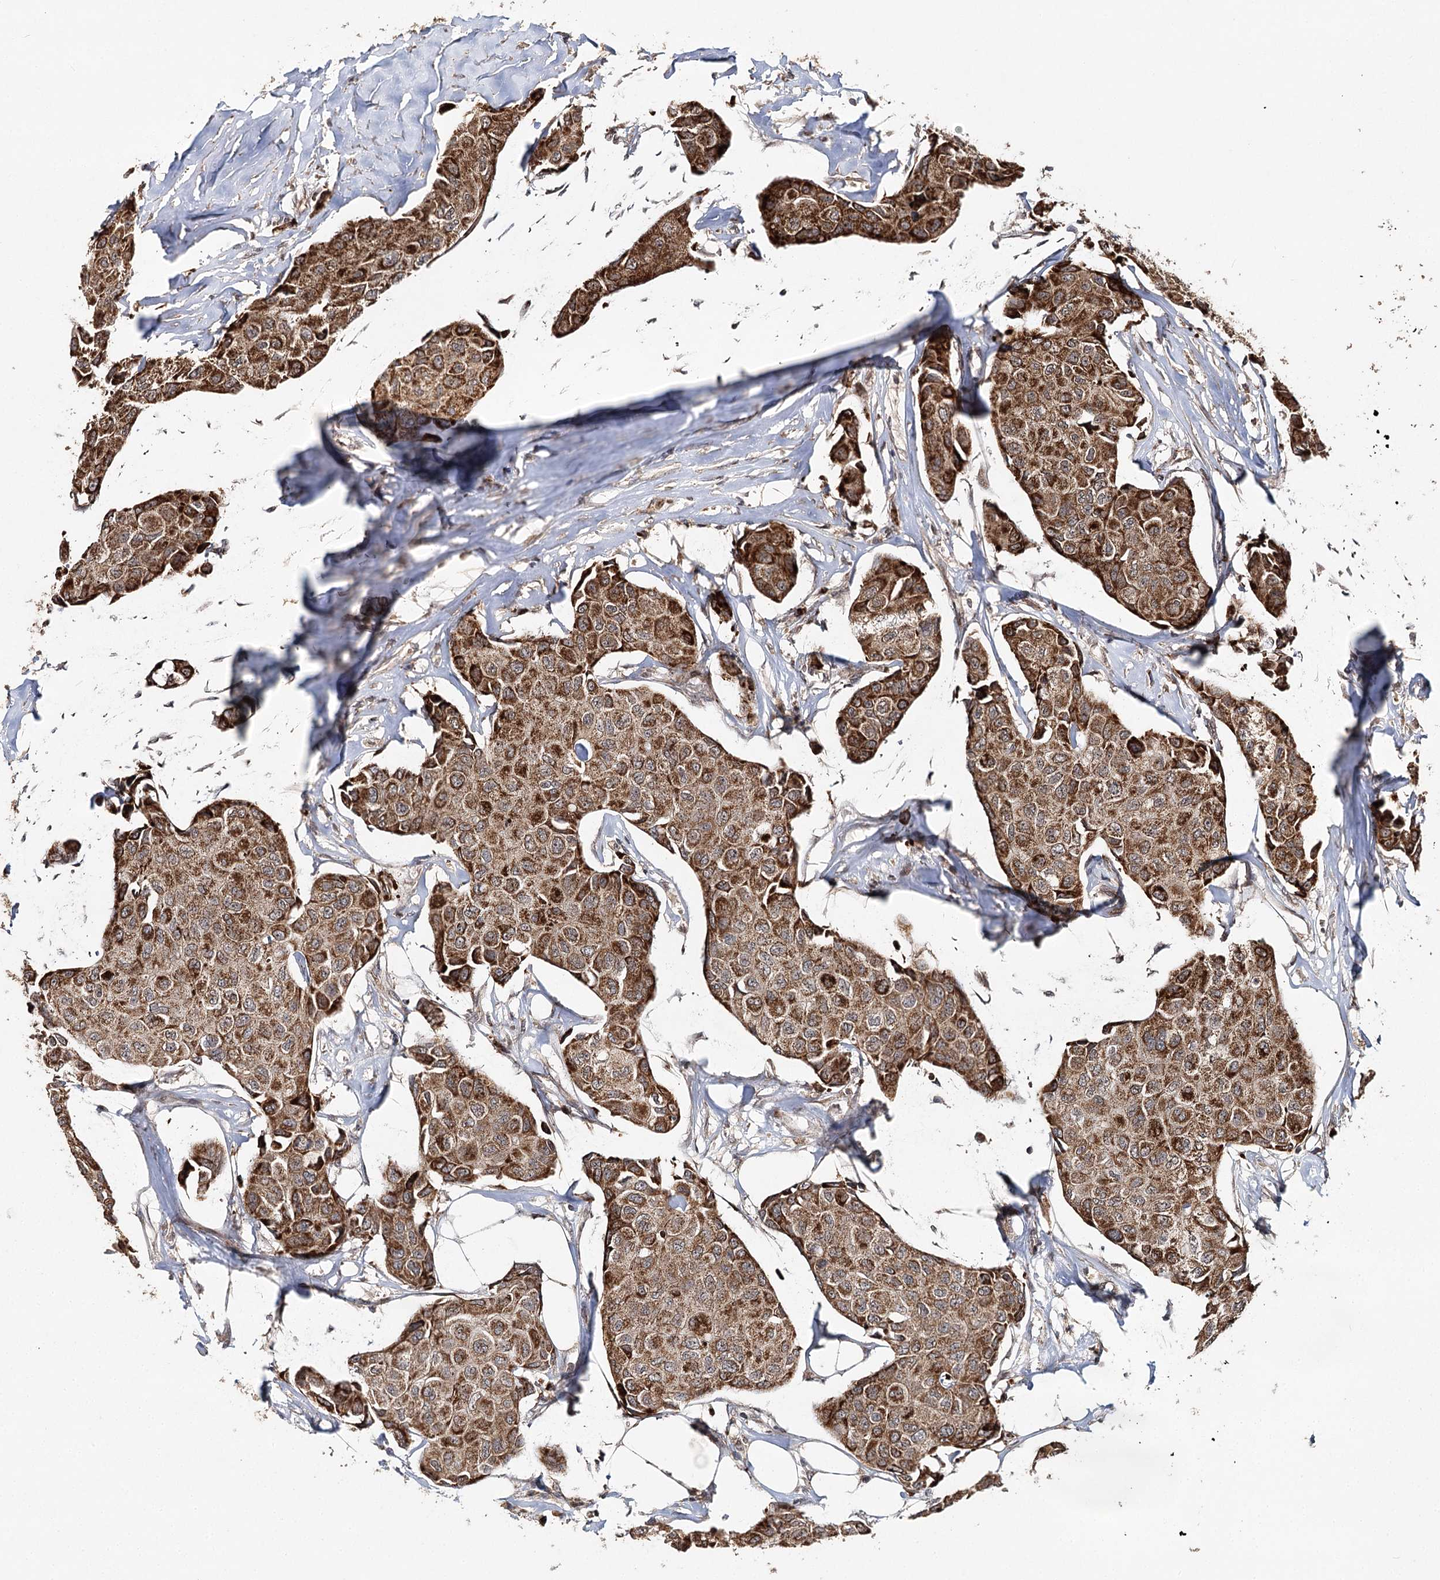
{"staining": {"intensity": "moderate", "quantity": ">75%", "location": "cytoplasmic/membranous"}, "tissue": "breast cancer", "cell_type": "Tumor cells", "image_type": "cancer", "snomed": [{"axis": "morphology", "description": "Duct carcinoma"}, {"axis": "topography", "description": "Breast"}], "caption": "Breast cancer (intraductal carcinoma) stained with IHC demonstrates moderate cytoplasmic/membranous expression in about >75% of tumor cells. Immunohistochemistry stains the protein of interest in brown and the nuclei are stained blue.", "gene": "ZNRF3", "patient": {"sex": "female", "age": 80}}